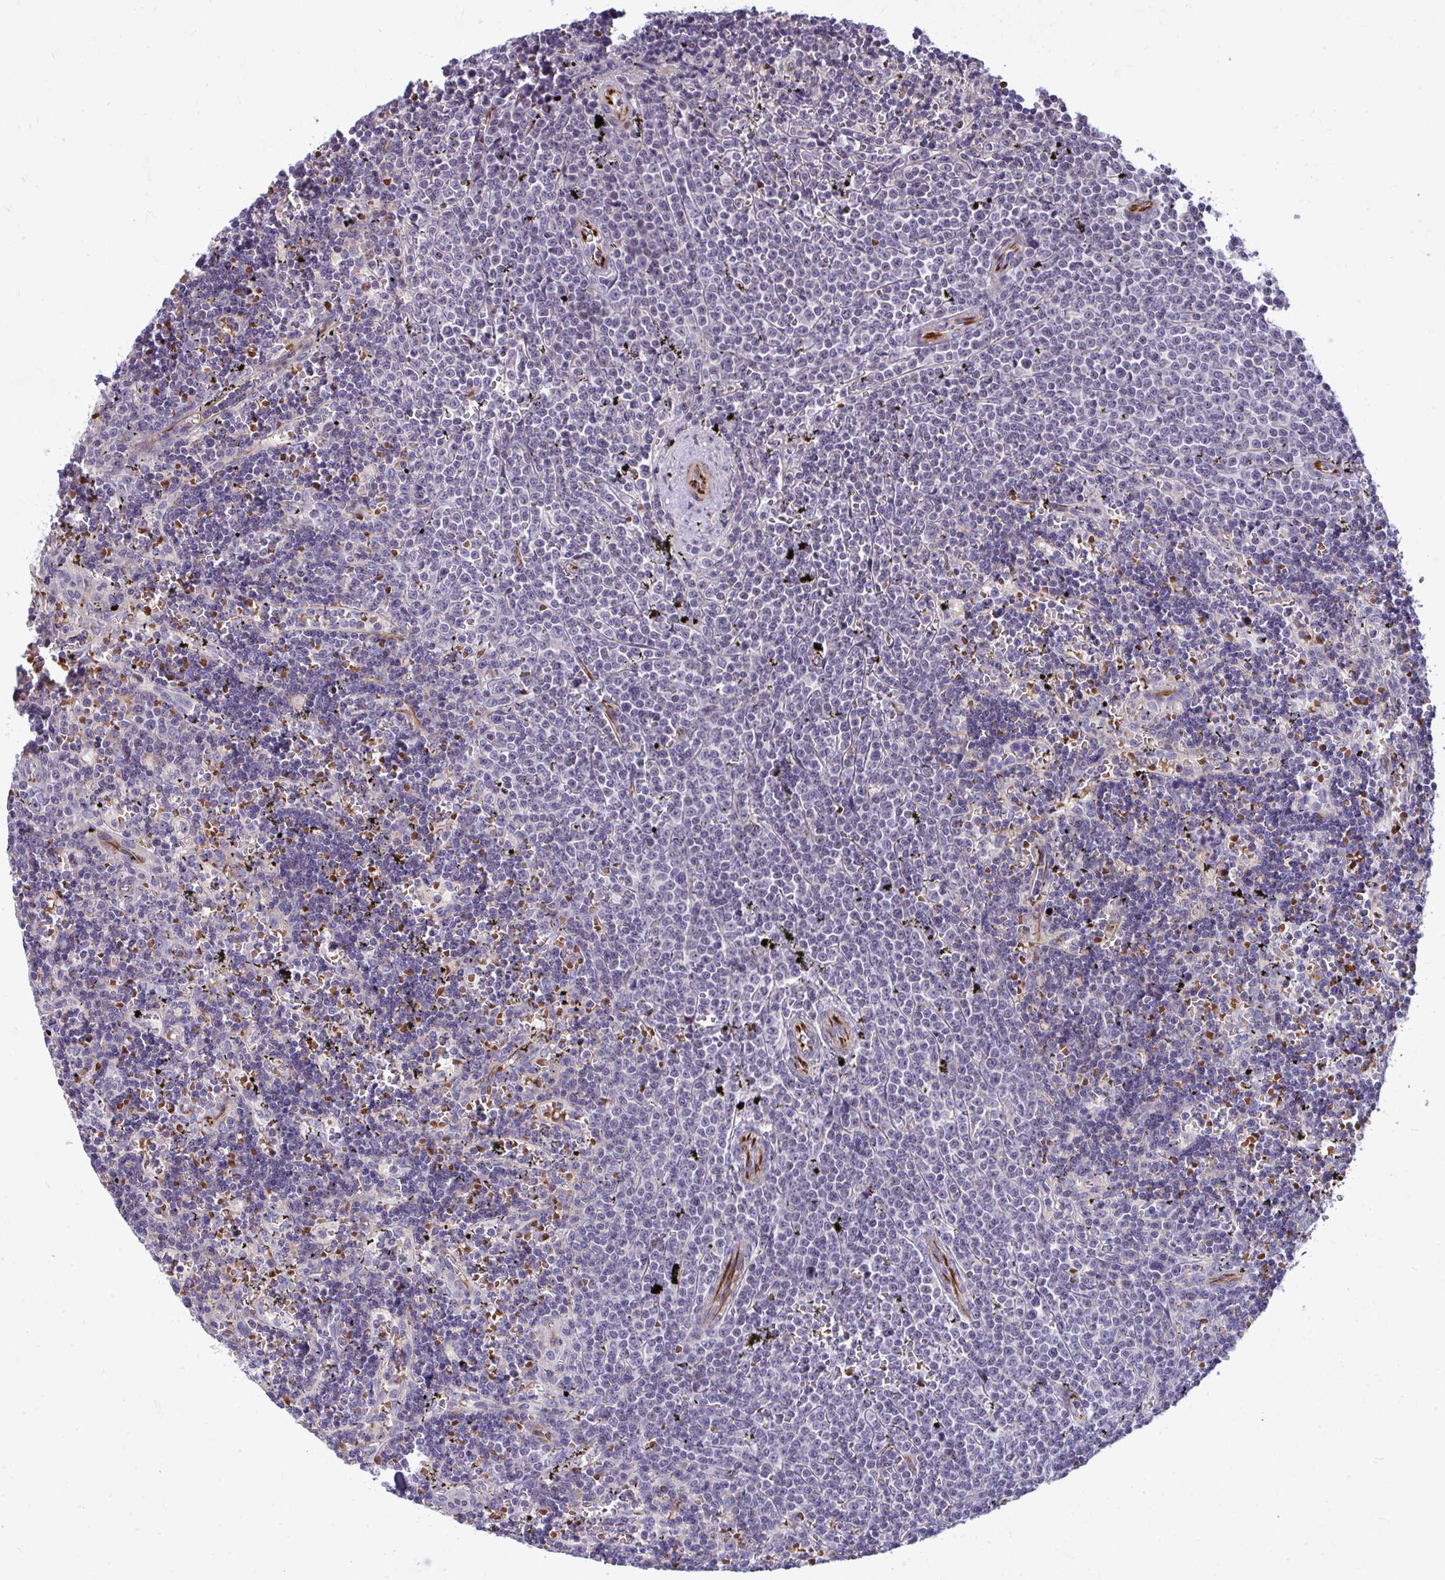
{"staining": {"intensity": "negative", "quantity": "none", "location": "none"}, "tissue": "lymphoma", "cell_type": "Tumor cells", "image_type": "cancer", "snomed": [{"axis": "morphology", "description": "Malignant lymphoma, non-Hodgkin's type, Low grade"}, {"axis": "topography", "description": "Spleen"}], "caption": "A histopathology image of lymphoma stained for a protein reveals no brown staining in tumor cells. Brightfield microscopy of IHC stained with DAB (3,3'-diaminobenzidine) (brown) and hematoxylin (blue), captured at high magnification.", "gene": "SLC14A1", "patient": {"sex": "male", "age": 60}}